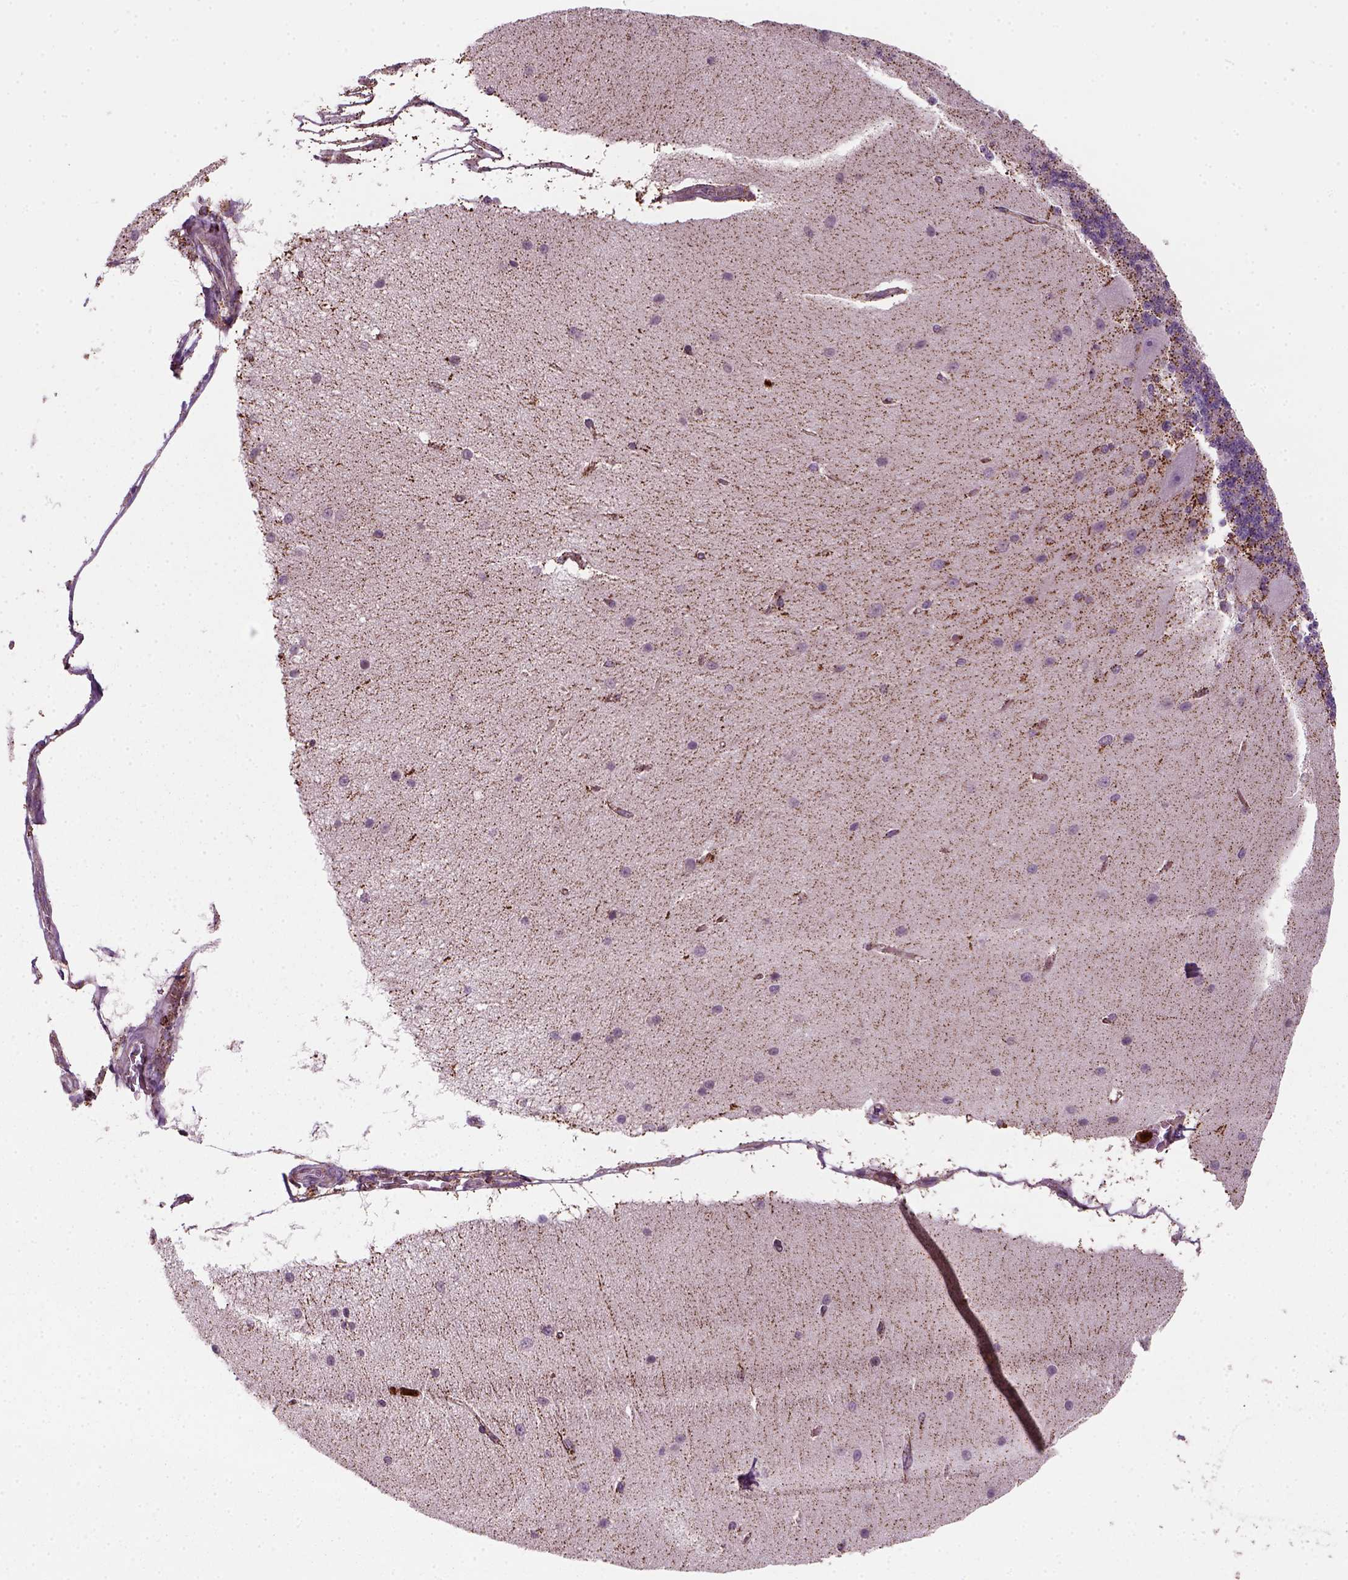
{"staining": {"intensity": "negative", "quantity": "none", "location": "none"}, "tissue": "cerebellum", "cell_type": "Cells in granular layer", "image_type": "normal", "snomed": [{"axis": "morphology", "description": "Normal tissue, NOS"}, {"axis": "topography", "description": "Cerebellum"}], "caption": "Micrograph shows no significant protein positivity in cells in granular layer of benign cerebellum. (Brightfield microscopy of DAB (3,3'-diaminobenzidine) IHC at high magnification).", "gene": "NUDT16L1", "patient": {"sex": "female", "age": 54}}